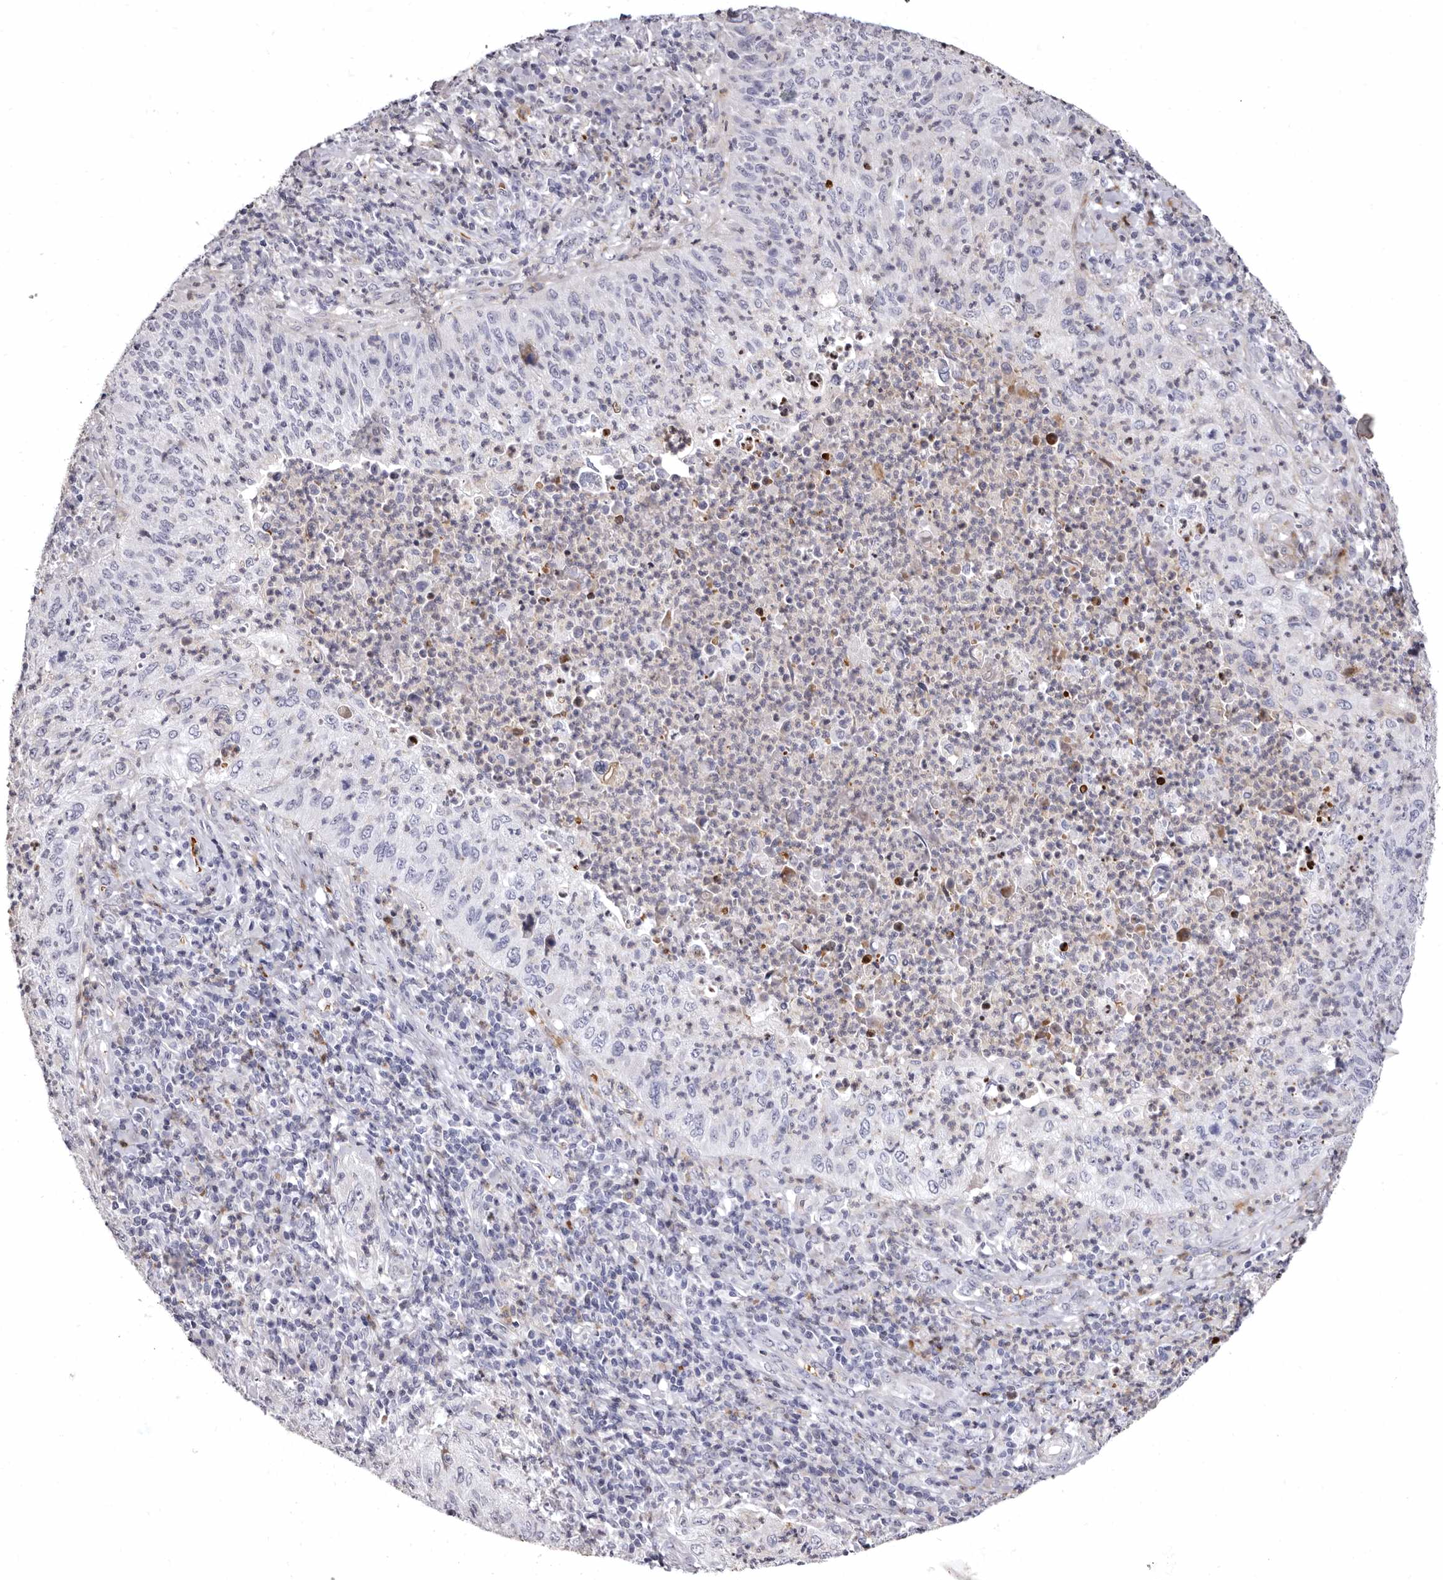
{"staining": {"intensity": "negative", "quantity": "none", "location": "none"}, "tissue": "cervical cancer", "cell_type": "Tumor cells", "image_type": "cancer", "snomed": [{"axis": "morphology", "description": "Squamous cell carcinoma, NOS"}, {"axis": "topography", "description": "Cervix"}], "caption": "This is an IHC image of human squamous cell carcinoma (cervical). There is no expression in tumor cells.", "gene": "AIDA", "patient": {"sex": "female", "age": 30}}